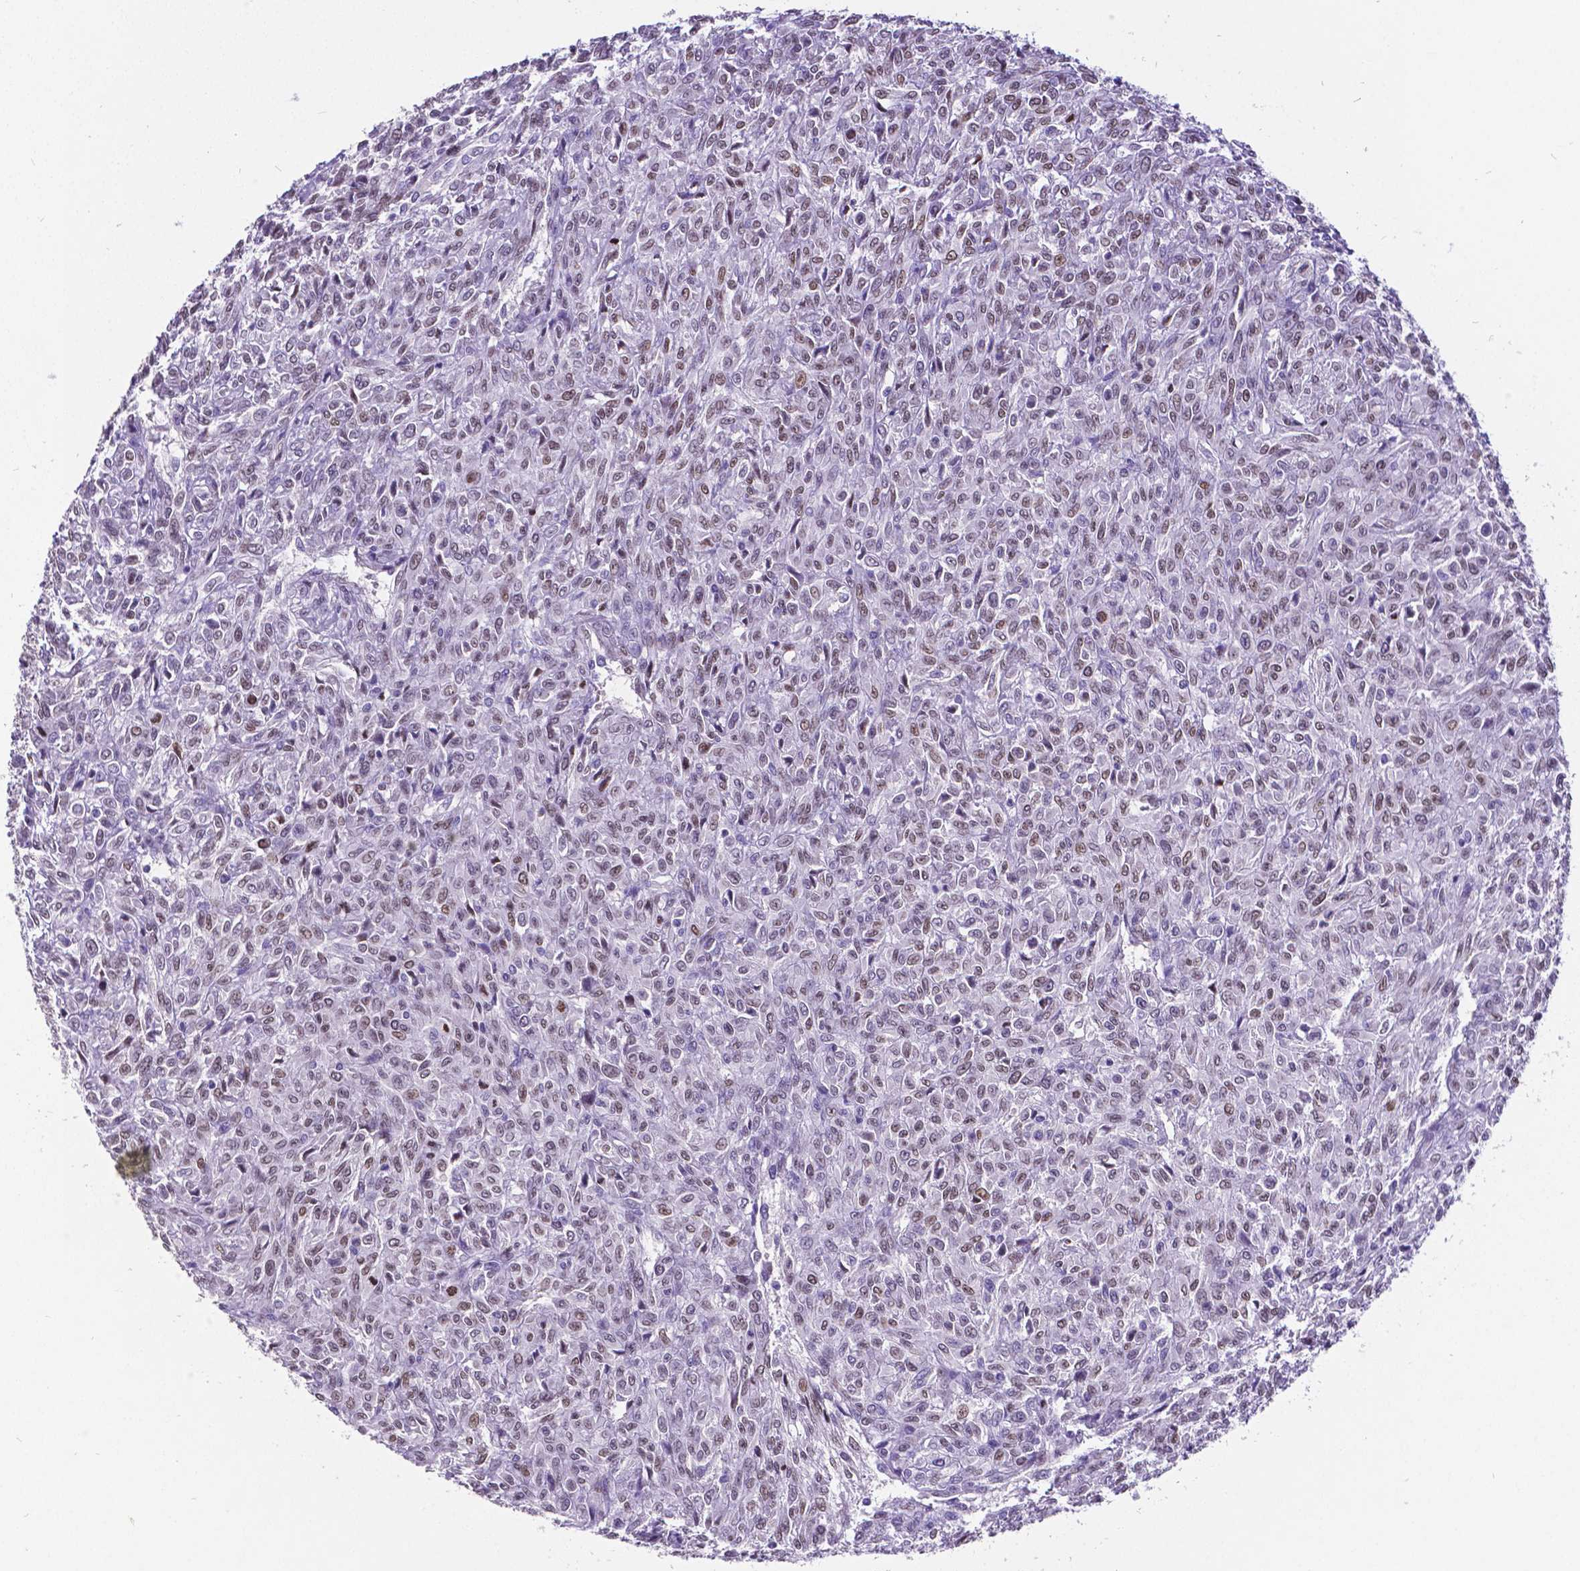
{"staining": {"intensity": "moderate", "quantity": "<25%", "location": "nuclear"}, "tissue": "renal cancer", "cell_type": "Tumor cells", "image_type": "cancer", "snomed": [{"axis": "morphology", "description": "Adenocarcinoma, NOS"}, {"axis": "topography", "description": "Kidney"}], "caption": "A micrograph of human renal cancer stained for a protein exhibits moderate nuclear brown staining in tumor cells.", "gene": "SATB2", "patient": {"sex": "male", "age": 58}}